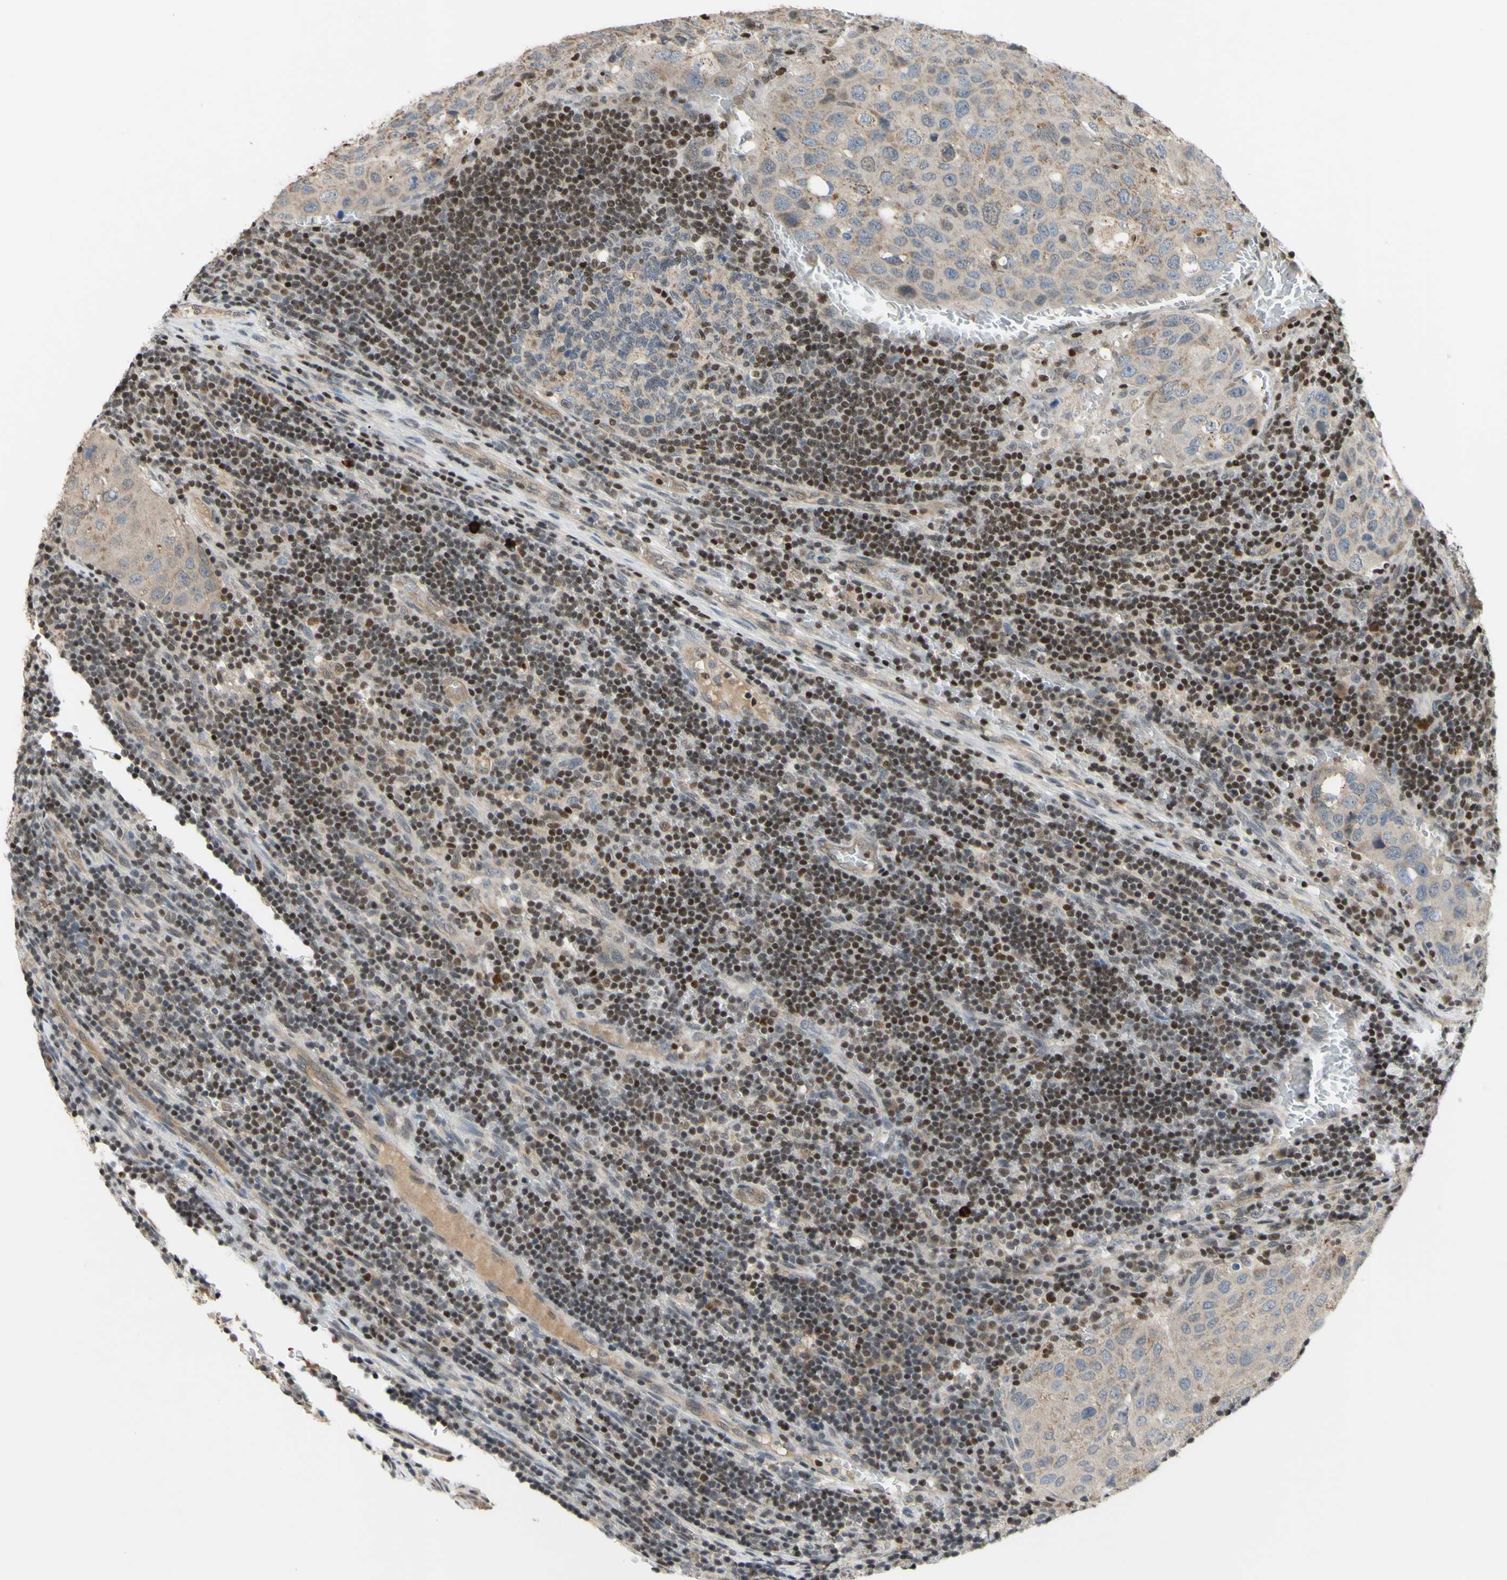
{"staining": {"intensity": "weak", "quantity": ">75%", "location": "cytoplasmic/membranous"}, "tissue": "urothelial cancer", "cell_type": "Tumor cells", "image_type": "cancer", "snomed": [{"axis": "morphology", "description": "Urothelial carcinoma, High grade"}, {"axis": "topography", "description": "Lymph node"}, {"axis": "topography", "description": "Urinary bladder"}], "caption": "The image displays a brown stain indicating the presence of a protein in the cytoplasmic/membranous of tumor cells in high-grade urothelial carcinoma. Immunohistochemistry stains the protein of interest in brown and the nuclei are stained blue.", "gene": "SP4", "patient": {"sex": "male", "age": 51}}